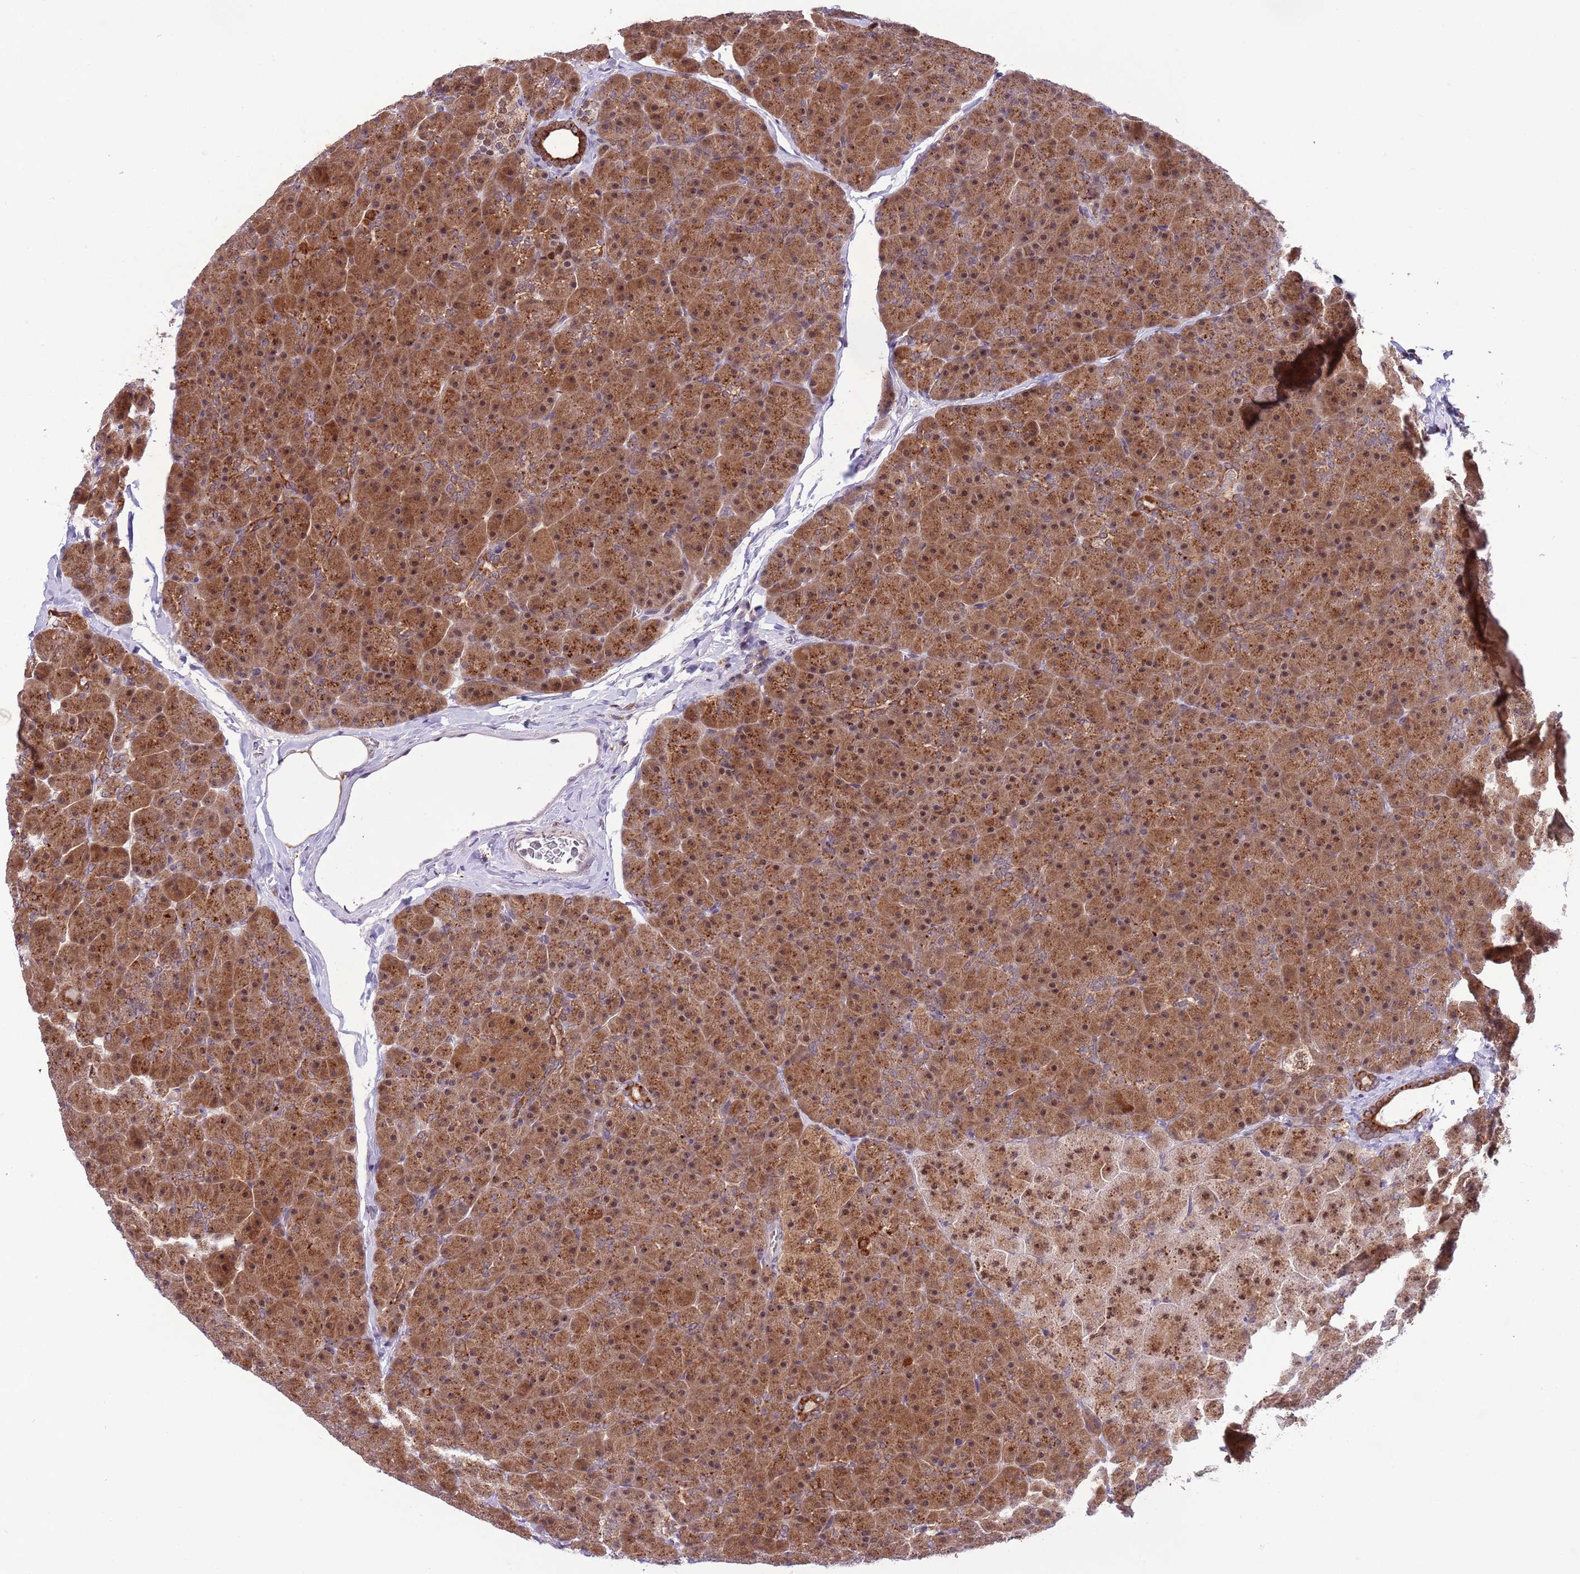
{"staining": {"intensity": "strong", "quantity": ">75%", "location": "cytoplasmic/membranous,nuclear"}, "tissue": "pancreas", "cell_type": "Exocrine glandular cells", "image_type": "normal", "snomed": [{"axis": "morphology", "description": "Normal tissue, NOS"}, {"axis": "topography", "description": "Pancreas"}], "caption": "This photomicrograph exhibits immunohistochemistry (IHC) staining of benign human pancreas, with high strong cytoplasmic/membranous,nuclear expression in about >75% of exocrine glandular cells.", "gene": "TRIM27", "patient": {"sex": "male", "age": 36}}